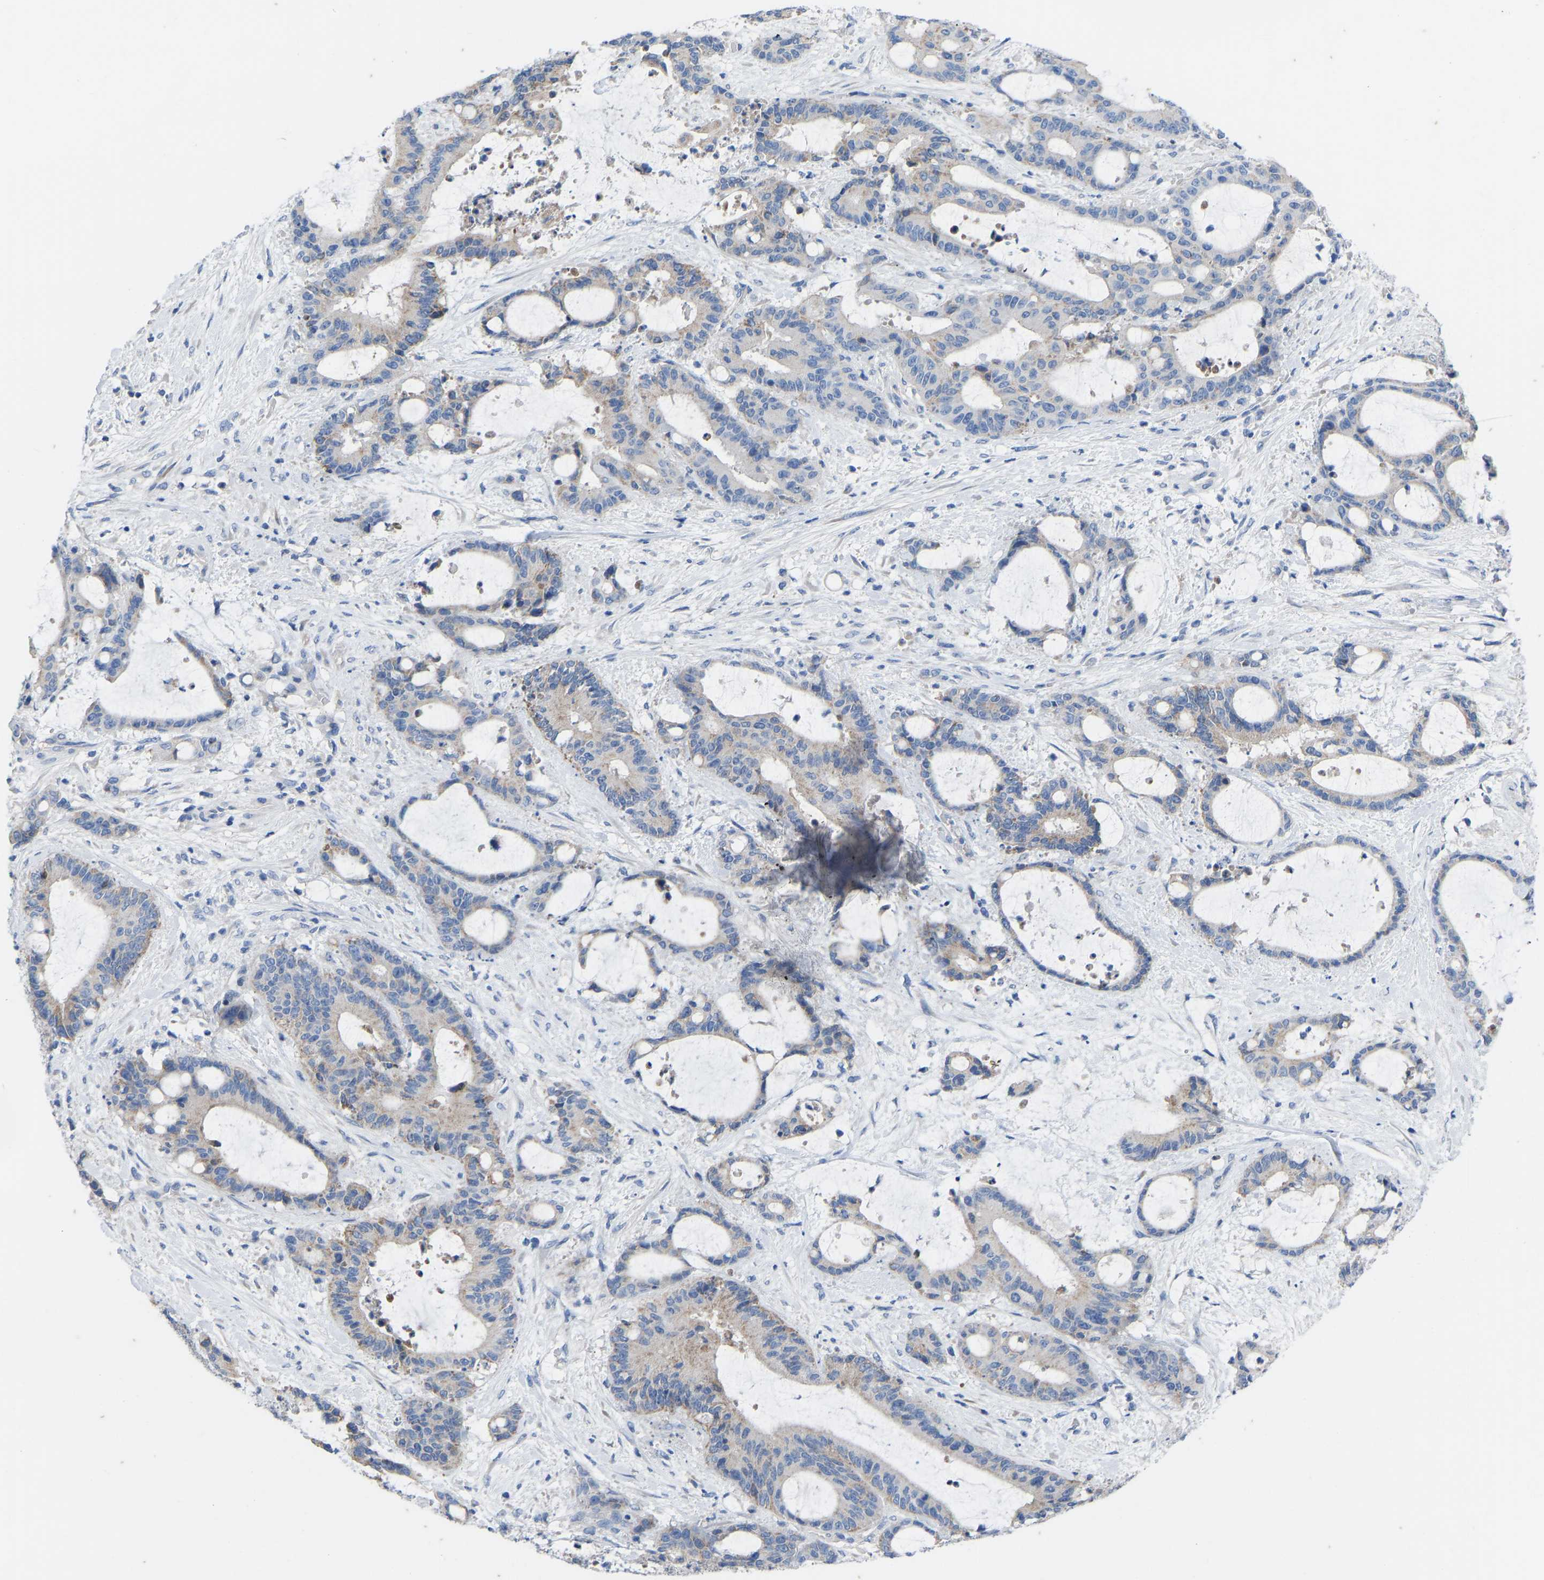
{"staining": {"intensity": "moderate", "quantity": "<25%", "location": "cytoplasmic/membranous"}, "tissue": "liver cancer", "cell_type": "Tumor cells", "image_type": "cancer", "snomed": [{"axis": "morphology", "description": "Normal tissue, NOS"}, {"axis": "morphology", "description": "Cholangiocarcinoma"}, {"axis": "topography", "description": "Liver"}, {"axis": "topography", "description": "Peripheral nerve tissue"}], "caption": "A histopathology image of human liver cancer stained for a protein displays moderate cytoplasmic/membranous brown staining in tumor cells. (DAB (3,3'-diaminobenzidine) = brown stain, brightfield microscopy at high magnification).", "gene": "OLIG2", "patient": {"sex": "female", "age": 73}}